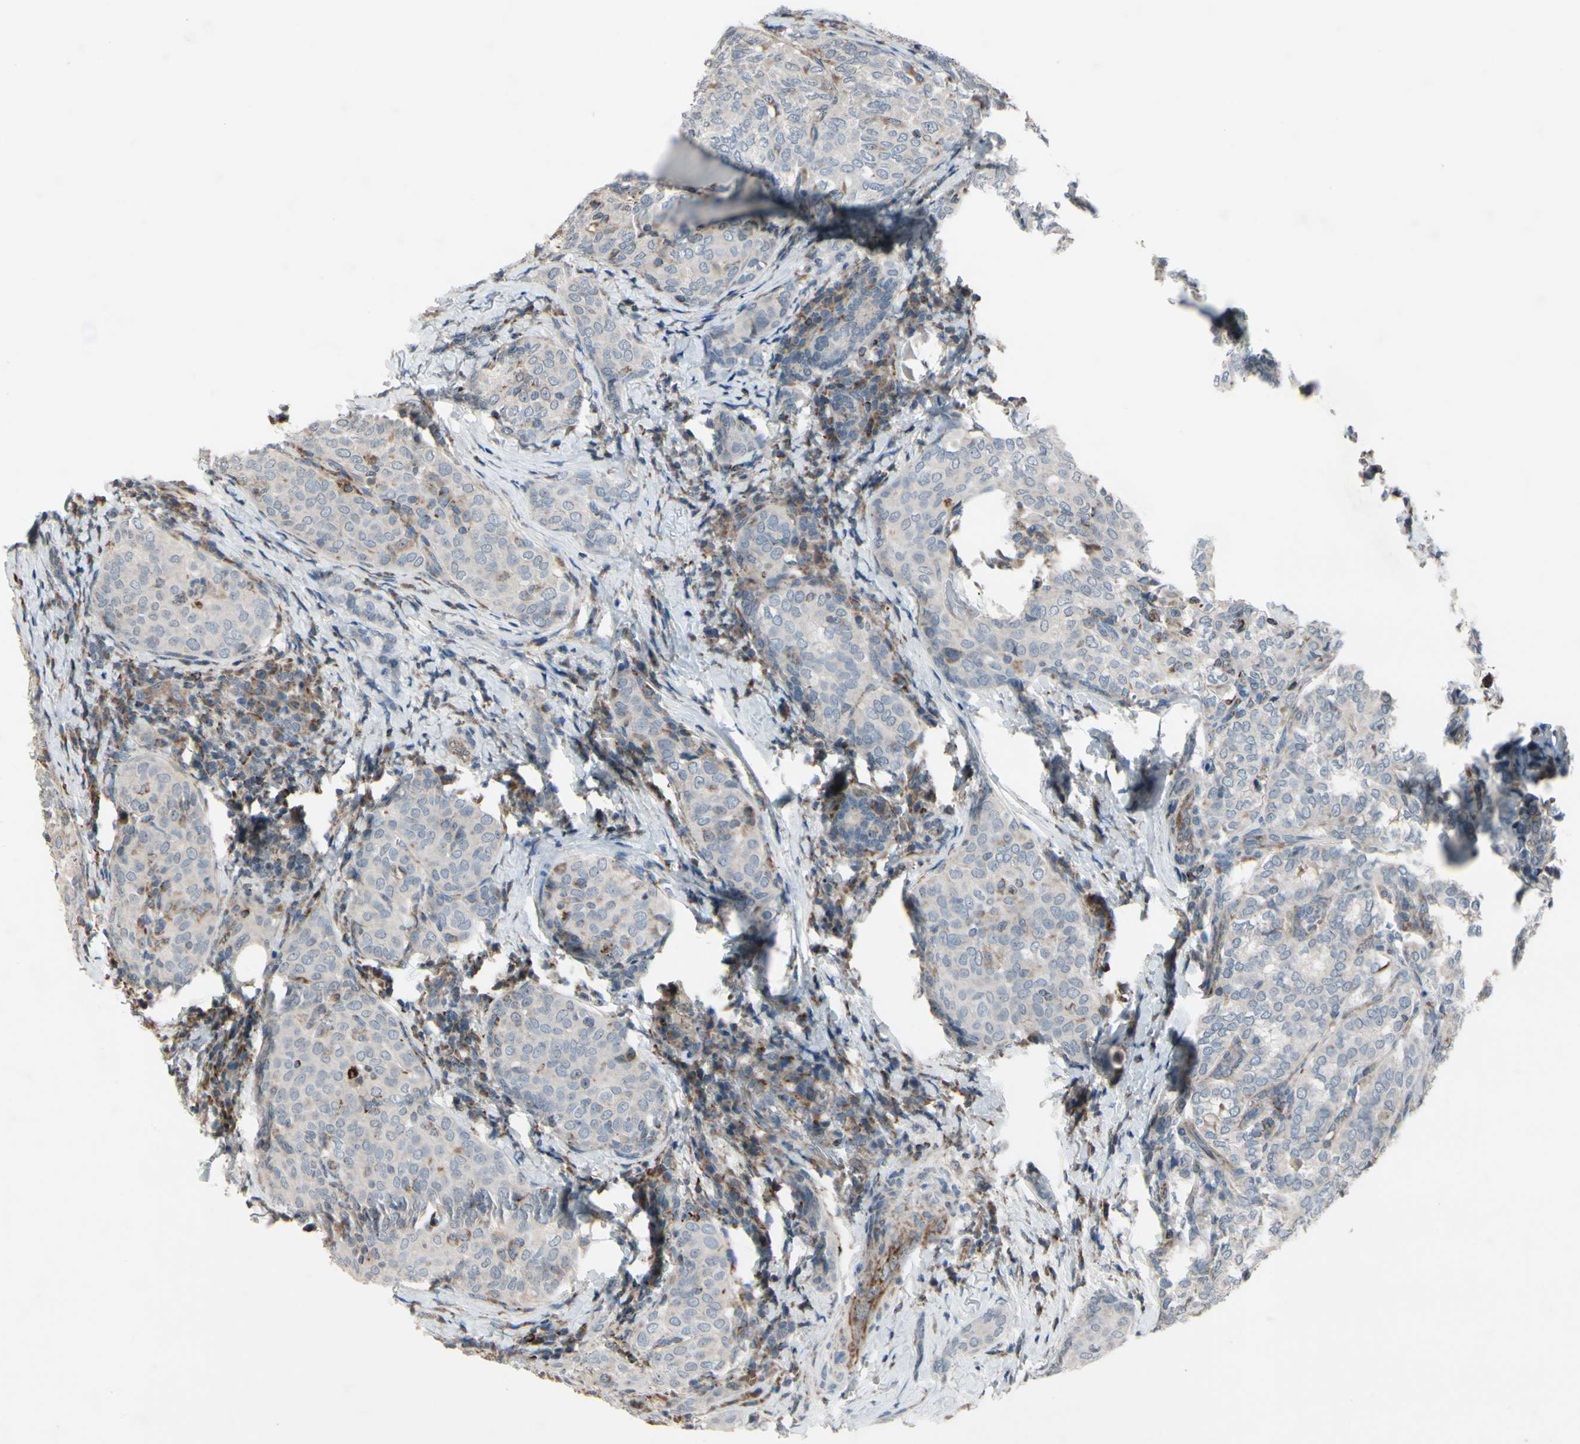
{"staining": {"intensity": "weak", "quantity": ">75%", "location": "cytoplasmic/membranous"}, "tissue": "thyroid cancer", "cell_type": "Tumor cells", "image_type": "cancer", "snomed": [{"axis": "morphology", "description": "Normal tissue, NOS"}, {"axis": "morphology", "description": "Papillary adenocarcinoma, NOS"}, {"axis": "topography", "description": "Thyroid gland"}], "caption": "Tumor cells display low levels of weak cytoplasmic/membranous staining in approximately >75% of cells in papillary adenocarcinoma (thyroid).", "gene": "CPT1A", "patient": {"sex": "female", "age": 30}}